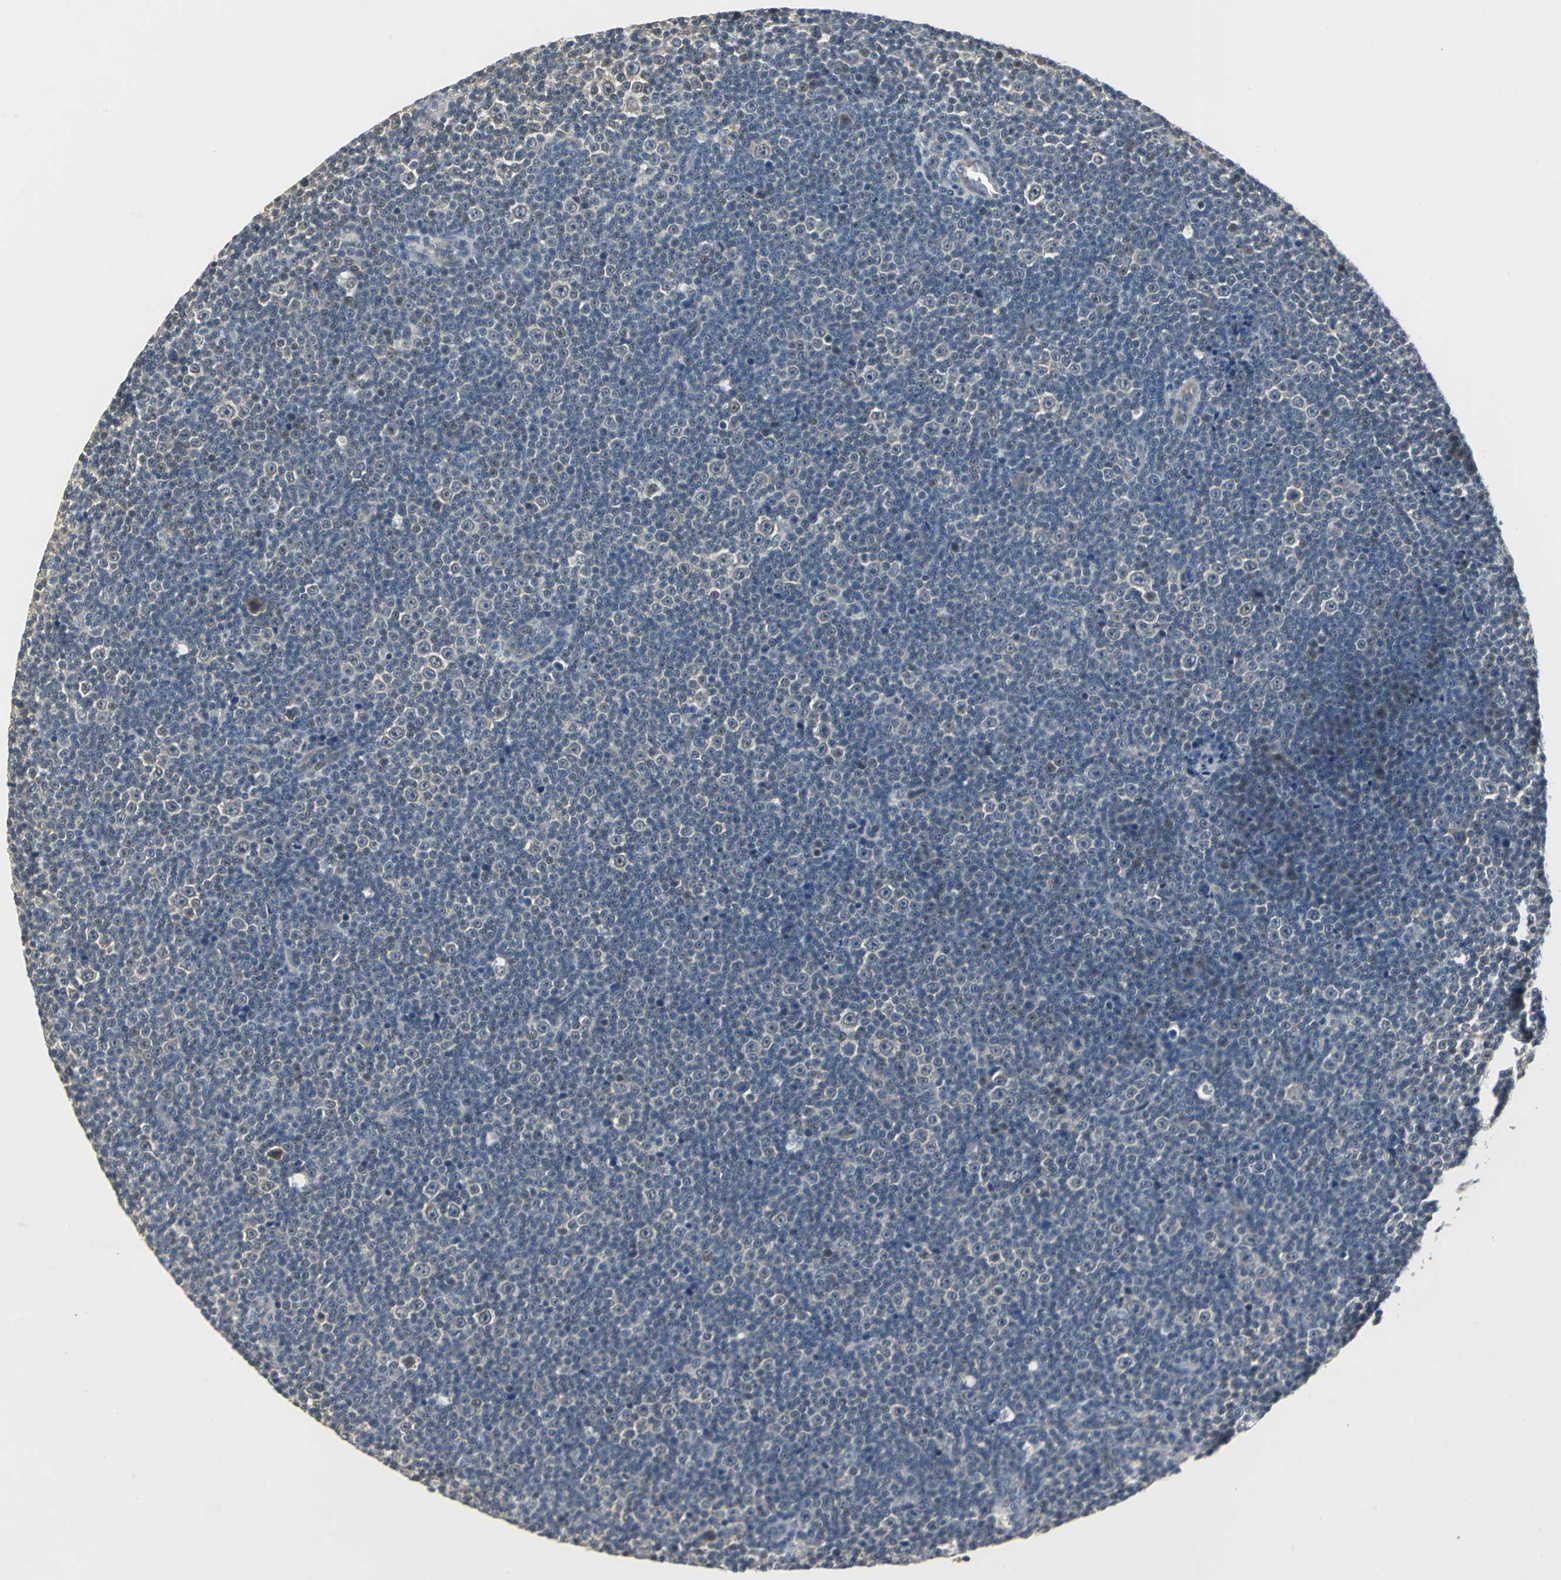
{"staining": {"intensity": "weak", "quantity": "<25%", "location": "cytoplasmic/membranous"}, "tissue": "lymphoma", "cell_type": "Tumor cells", "image_type": "cancer", "snomed": [{"axis": "morphology", "description": "Malignant lymphoma, non-Hodgkin's type, Low grade"}, {"axis": "topography", "description": "Lymph node"}], "caption": "Histopathology image shows no significant protein expression in tumor cells of low-grade malignant lymphoma, non-Hodgkin's type.", "gene": "JADE3", "patient": {"sex": "female", "age": 67}}